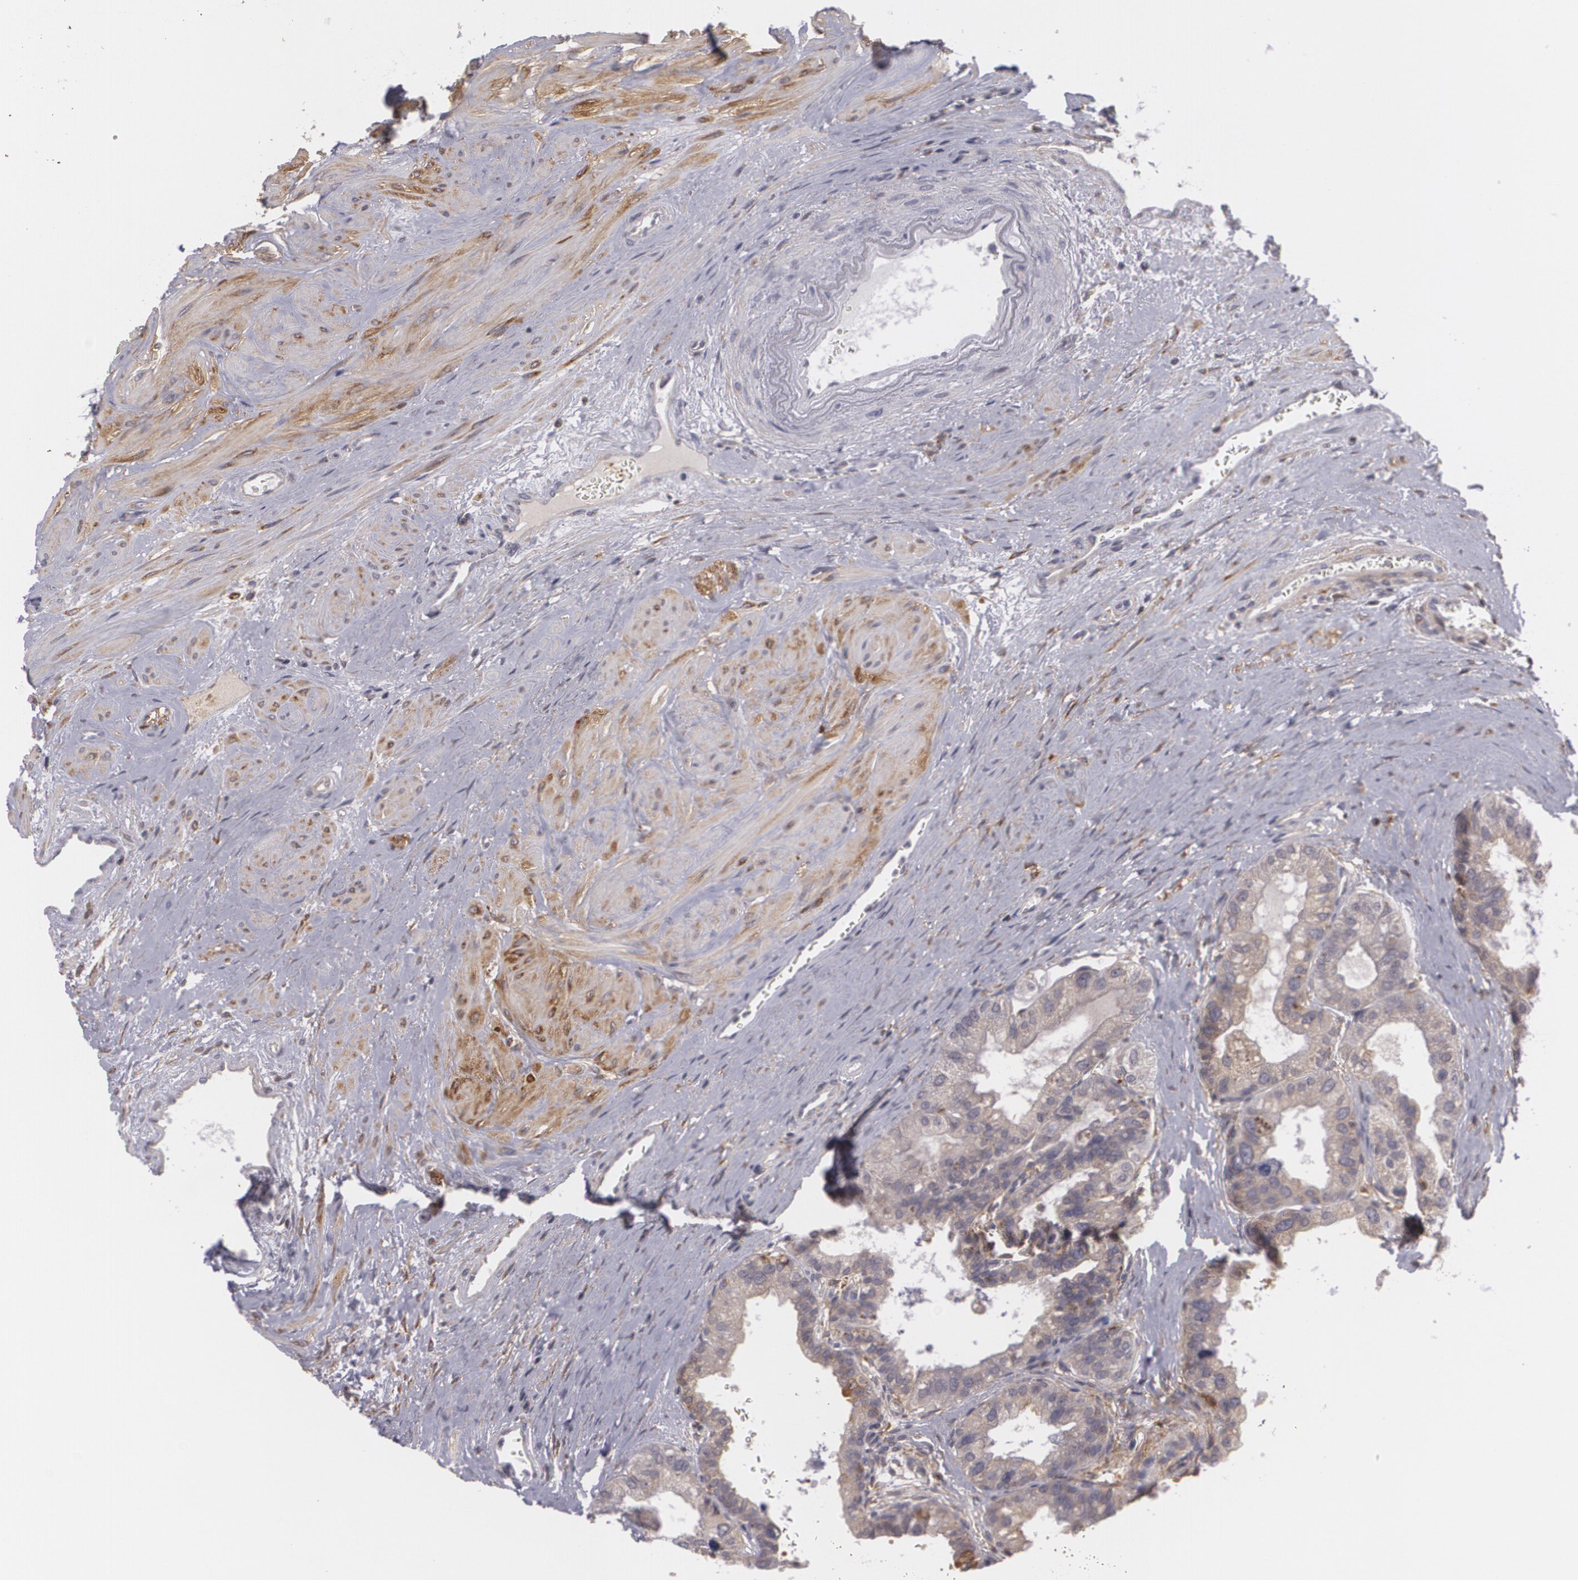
{"staining": {"intensity": "moderate", "quantity": ">75%", "location": "cytoplasmic/membranous"}, "tissue": "prostate", "cell_type": "Glandular cells", "image_type": "normal", "snomed": [{"axis": "morphology", "description": "Normal tissue, NOS"}, {"axis": "topography", "description": "Prostate"}], "caption": "Glandular cells exhibit medium levels of moderate cytoplasmic/membranous positivity in about >75% of cells in unremarkable prostate.", "gene": "BIN1", "patient": {"sex": "male", "age": 60}}